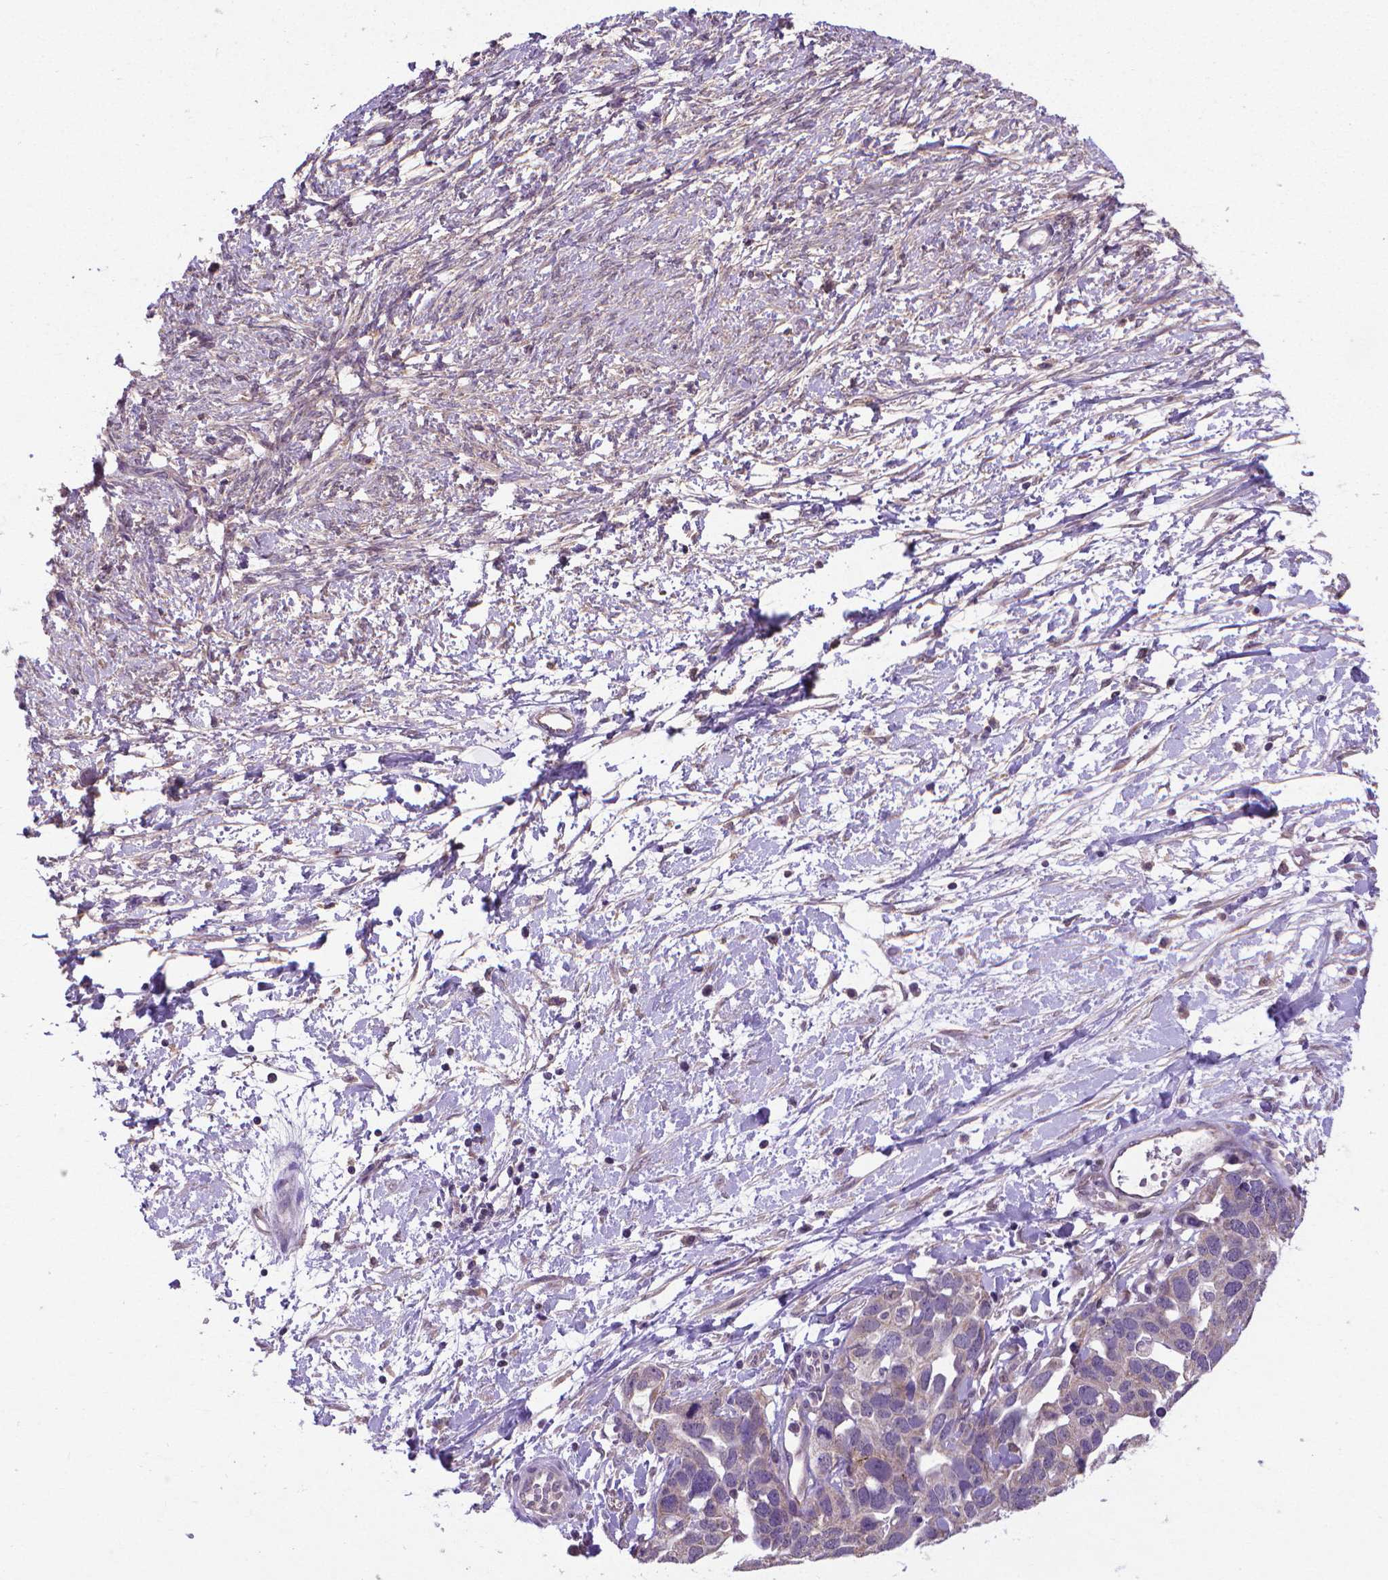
{"staining": {"intensity": "negative", "quantity": "none", "location": "none"}, "tissue": "ovarian cancer", "cell_type": "Tumor cells", "image_type": "cancer", "snomed": [{"axis": "morphology", "description": "Cystadenocarcinoma, serous, NOS"}, {"axis": "topography", "description": "Ovary"}], "caption": "A histopathology image of ovarian cancer stained for a protein displays no brown staining in tumor cells. The staining is performed using DAB (3,3'-diaminobenzidine) brown chromogen with nuclei counter-stained in using hematoxylin.", "gene": "GPR63", "patient": {"sex": "female", "age": 54}}